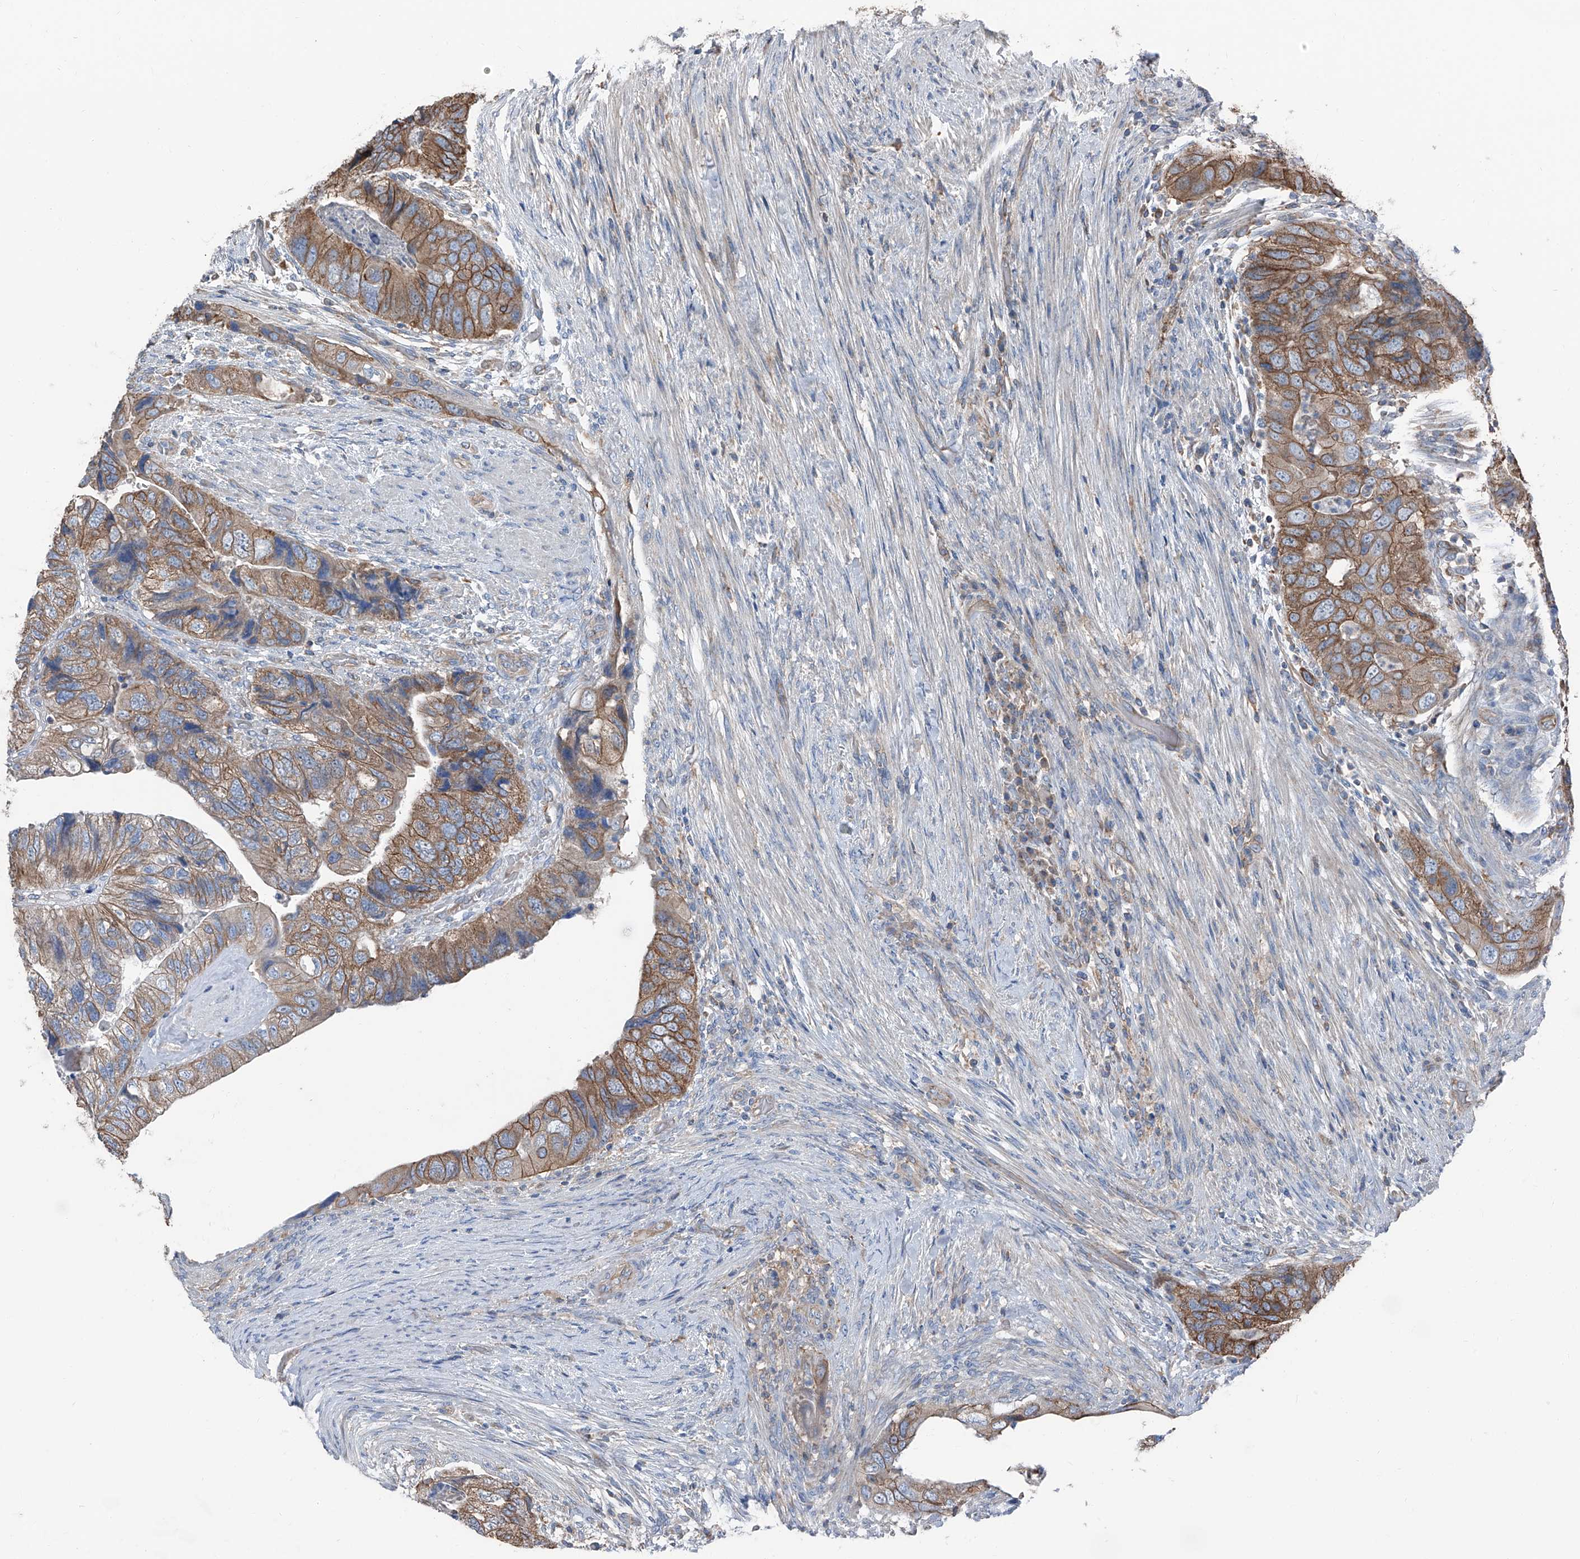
{"staining": {"intensity": "moderate", "quantity": ">75%", "location": "cytoplasmic/membranous"}, "tissue": "colorectal cancer", "cell_type": "Tumor cells", "image_type": "cancer", "snomed": [{"axis": "morphology", "description": "Adenocarcinoma, NOS"}, {"axis": "topography", "description": "Rectum"}], "caption": "Immunohistochemical staining of human colorectal cancer (adenocarcinoma) displays medium levels of moderate cytoplasmic/membranous protein expression in approximately >75% of tumor cells. Nuclei are stained in blue.", "gene": "GPR142", "patient": {"sex": "male", "age": 63}}